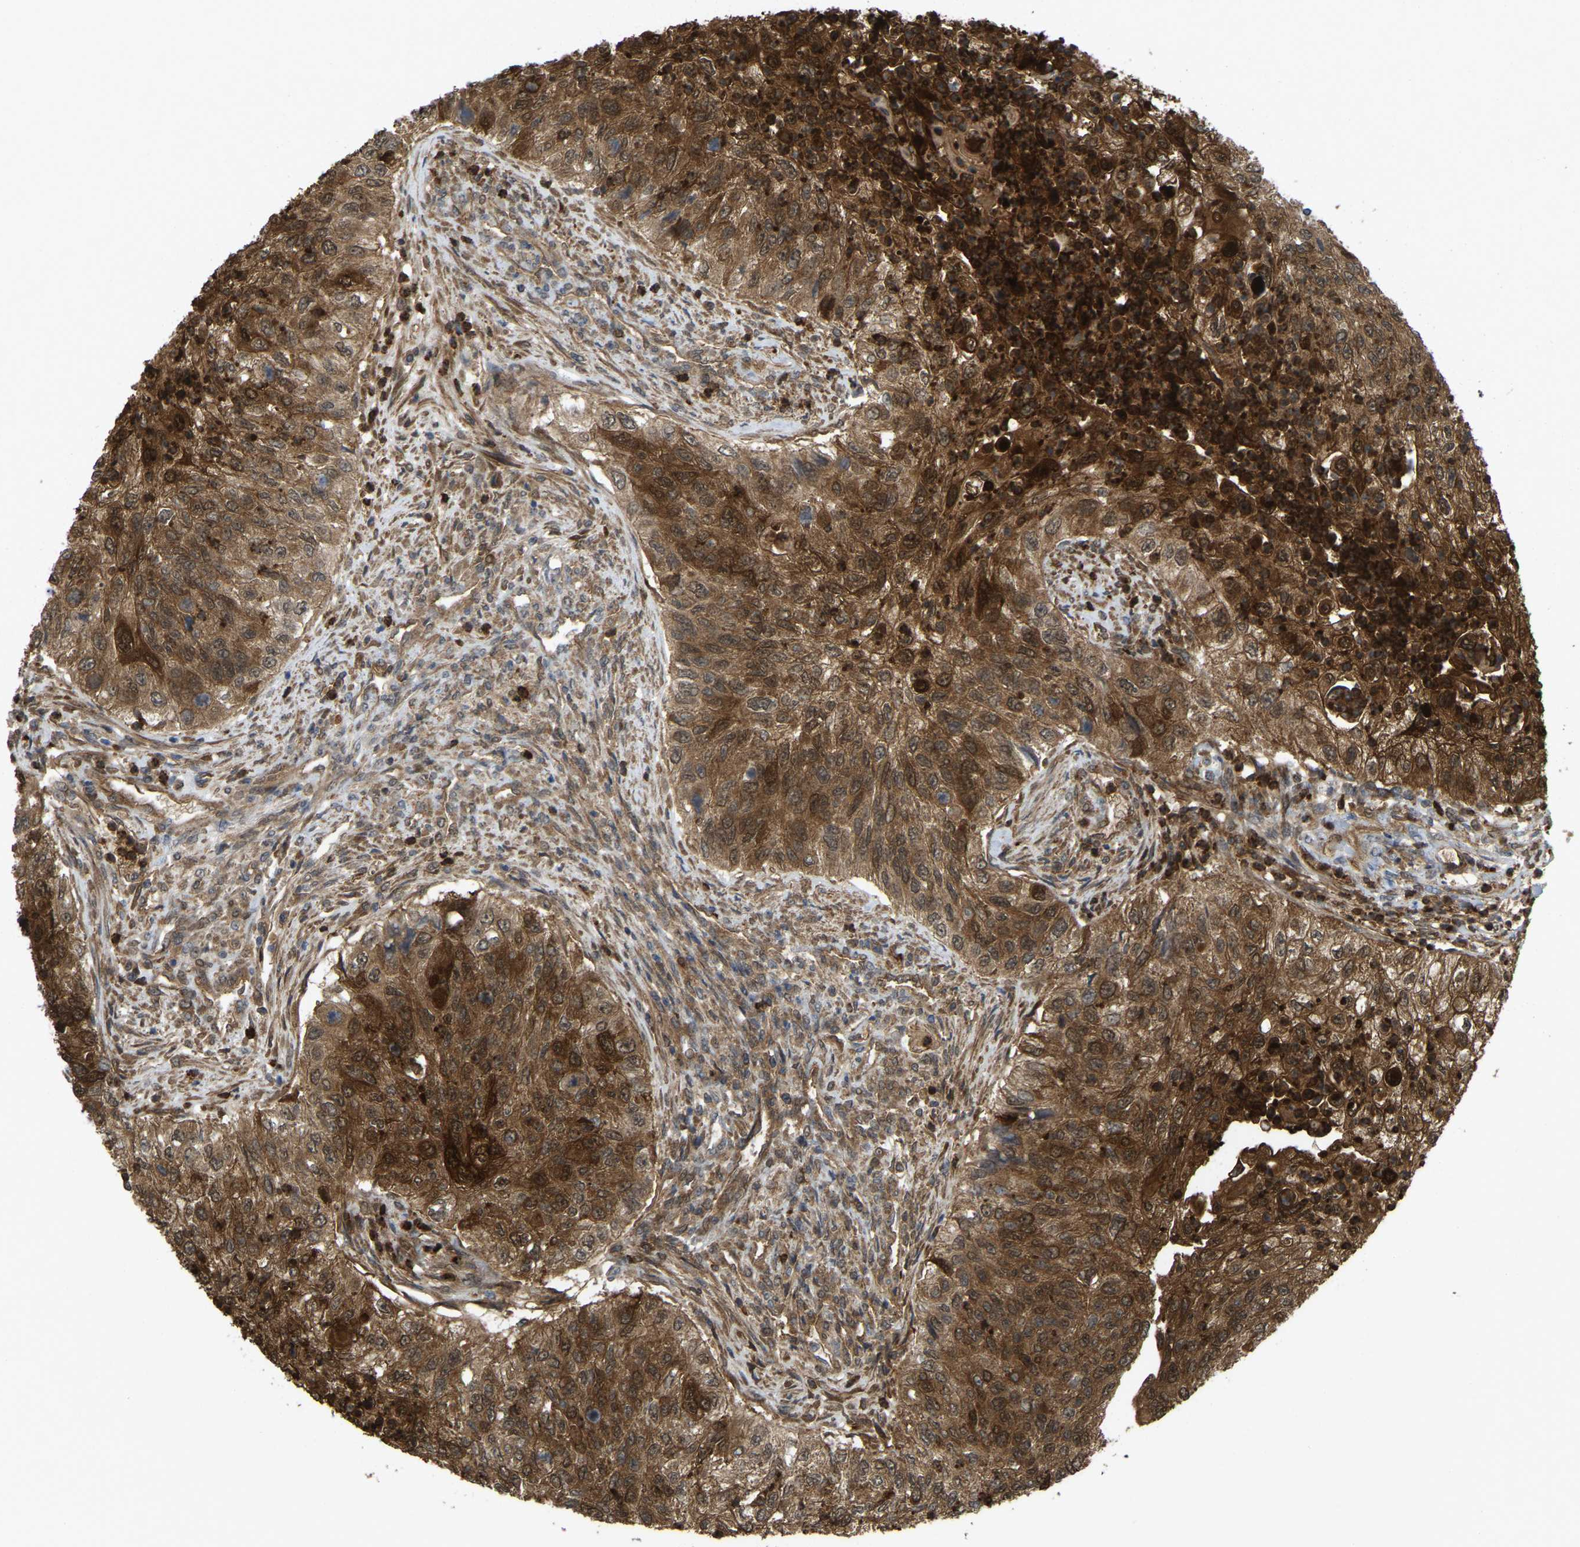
{"staining": {"intensity": "strong", "quantity": ">75%", "location": "cytoplasmic/membranous"}, "tissue": "urothelial cancer", "cell_type": "Tumor cells", "image_type": "cancer", "snomed": [{"axis": "morphology", "description": "Urothelial carcinoma, High grade"}, {"axis": "topography", "description": "Urinary bladder"}], "caption": "High-power microscopy captured an IHC micrograph of high-grade urothelial carcinoma, revealing strong cytoplasmic/membranous positivity in about >75% of tumor cells.", "gene": "SERPINB5", "patient": {"sex": "female", "age": 60}}